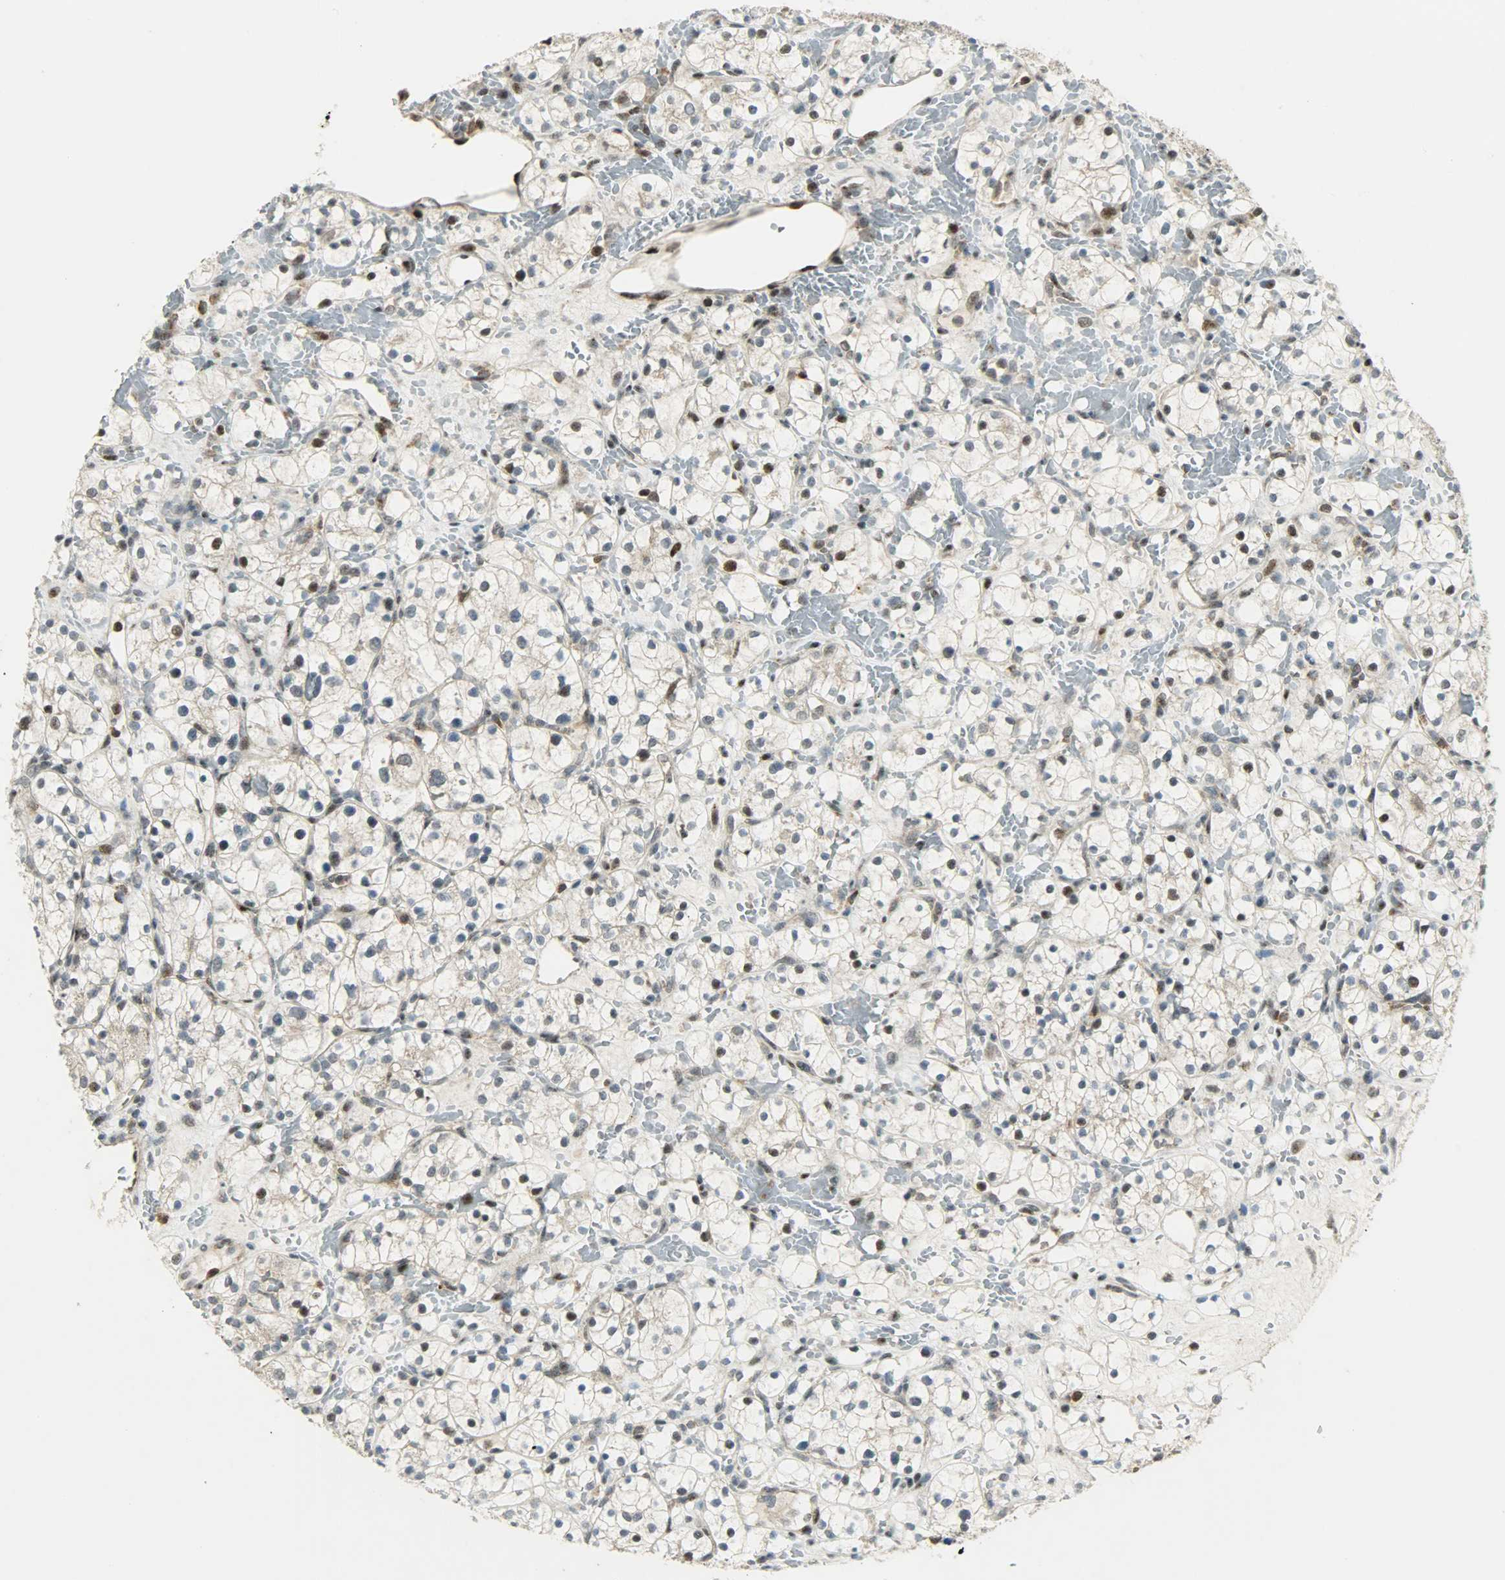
{"staining": {"intensity": "weak", "quantity": "<25%", "location": "nuclear"}, "tissue": "renal cancer", "cell_type": "Tumor cells", "image_type": "cancer", "snomed": [{"axis": "morphology", "description": "Adenocarcinoma, NOS"}, {"axis": "topography", "description": "Kidney"}], "caption": "Protein analysis of renal adenocarcinoma demonstrates no significant expression in tumor cells.", "gene": "IL15", "patient": {"sex": "female", "age": 60}}